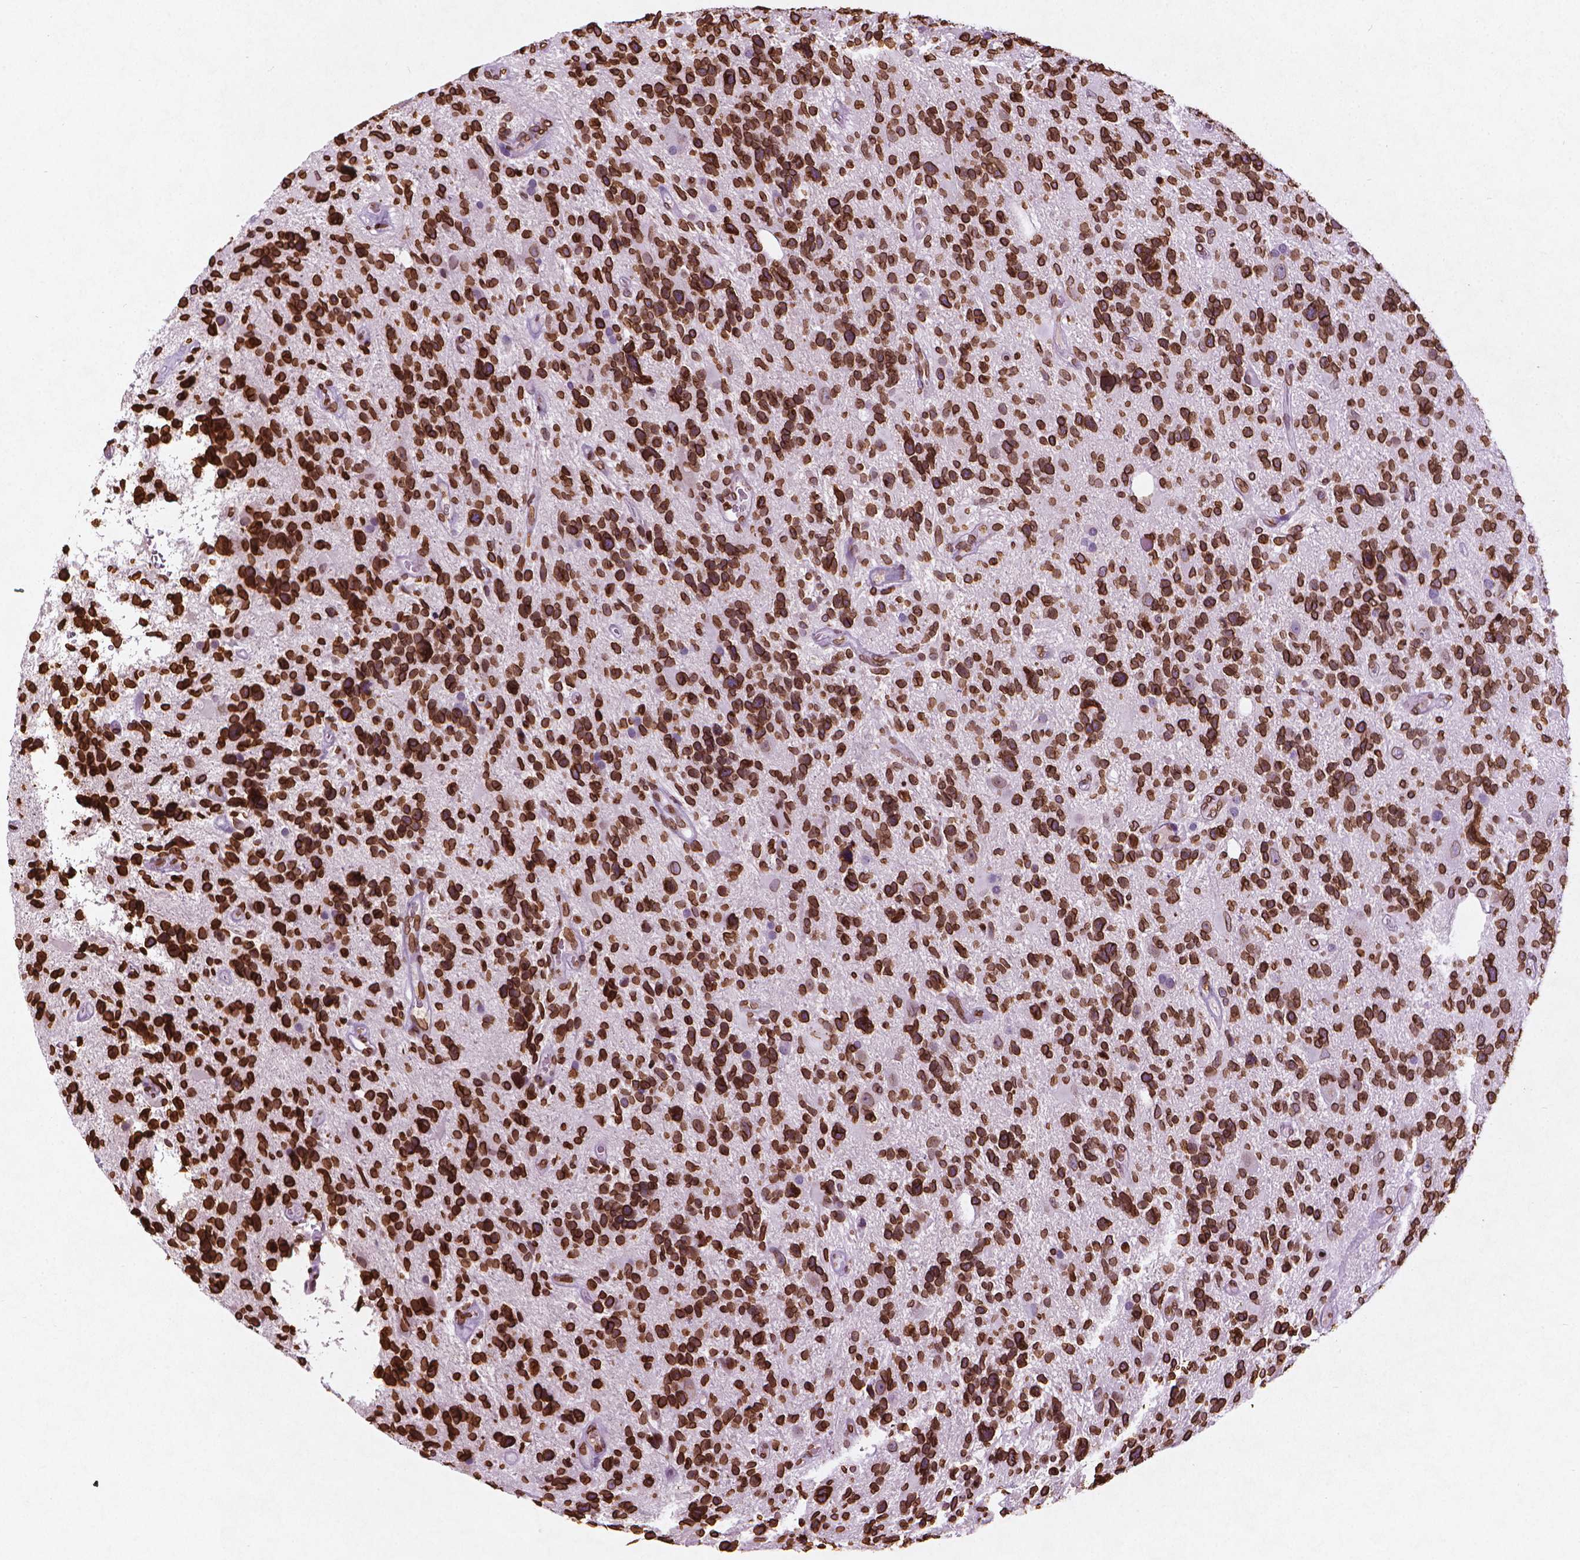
{"staining": {"intensity": "strong", "quantity": ">75%", "location": "cytoplasmic/membranous,nuclear"}, "tissue": "glioma", "cell_type": "Tumor cells", "image_type": "cancer", "snomed": [{"axis": "morphology", "description": "Glioma, malignant, High grade"}, {"axis": "topography", "description": "Brain"}], "caption": "A brown stain labels strong cytoplasmic/membranous and nuclear staining of a protein in glioma tumor cells.", "gene": "LMNB1", "patient": {"sex": "male", "age": 49}}